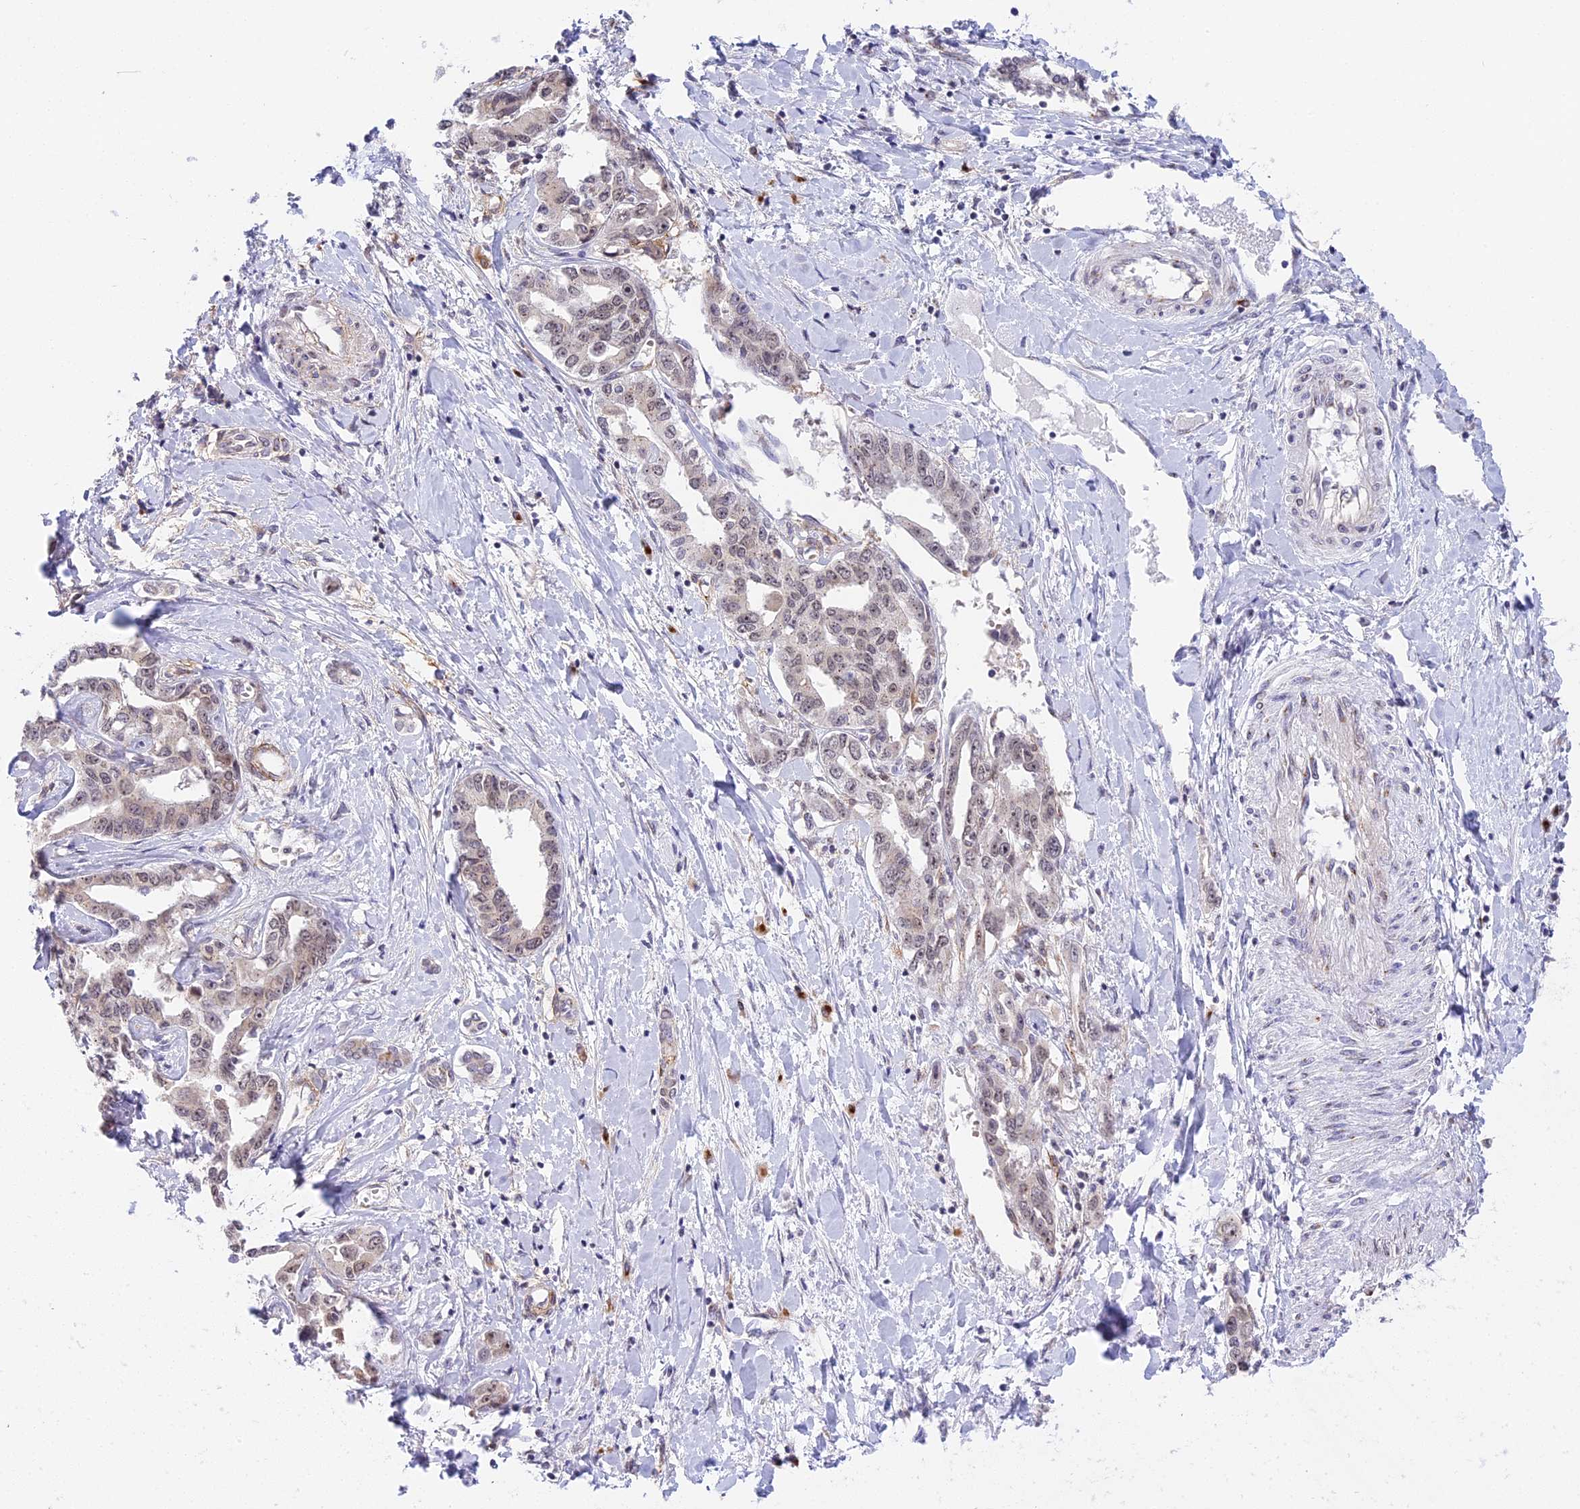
{"staining": {"intensity": "weak", "quantity": "25%-75%", "location": "nuclear"}, "tissue": "liver cancer", "cell_type": "Tumor cells", "image_type": "cancer", "snomed": [{"axis": "morphology", "description": "Cholangiocarcinoma"}, {"axis": "topography", "description": "Liver"}], "caption": "Protein staining exhibits weak nuclear staining in approximately 25%-75% of tumor cells in liver cancer (cholangiocarcinoma). (Brightfield microscopy of DAB IHC at high magnification).", "gene": "HEATR5B", "patient": {"sex": "male", "age": 59}}